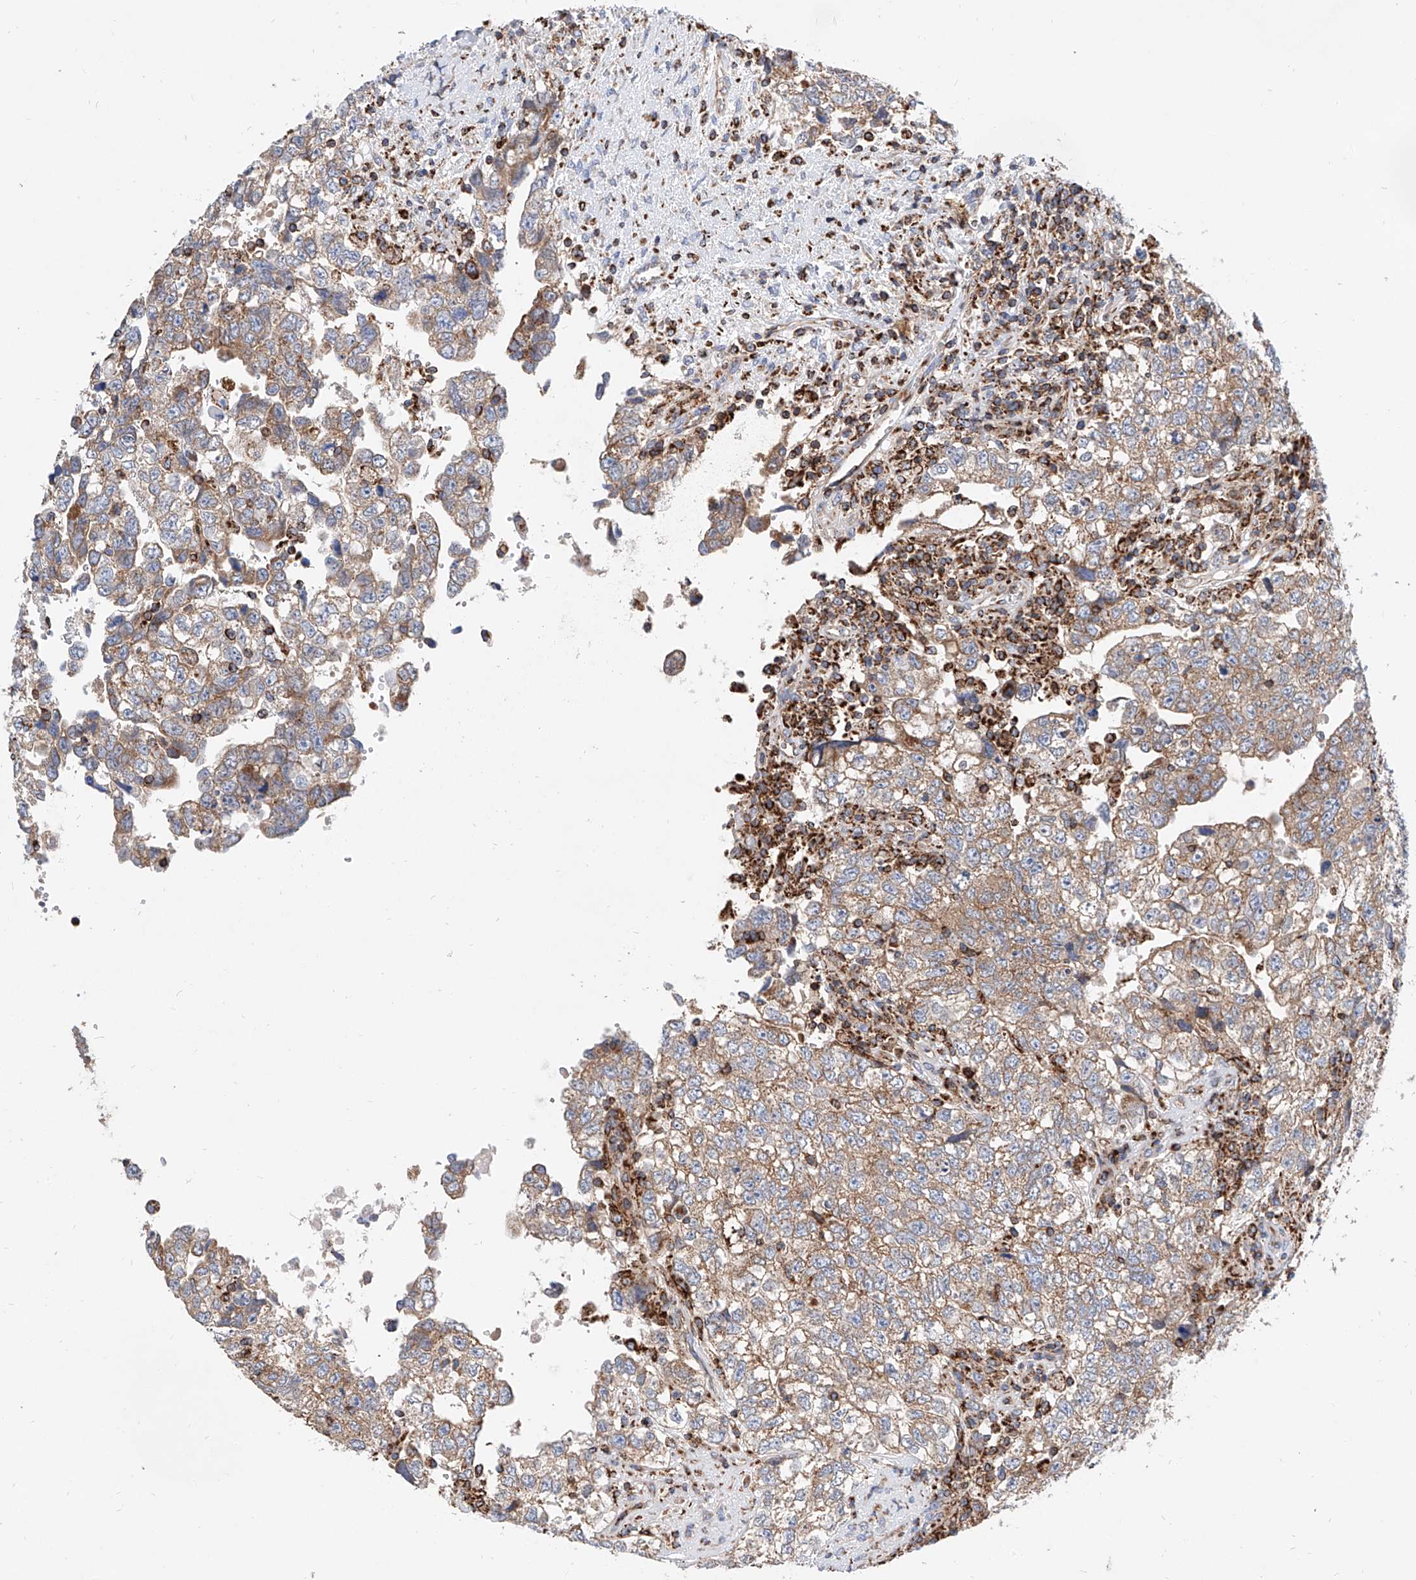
{"staining": {"intensity": "moderate", "quantity": ">75%", "location": "cytoplasmic/membranous"}, "tissue": "testis cancer", "cell_type": "Tumor cells", "image_type": "cancer", "snomed": [{"axis": "morphology", "description": "Carcinoma, Embryonal, NOS"}, {"axis": "topography", "description": "Testis"}], "caption": "A high-resolution micrograph shows immunohistochemistry (IHC) staining of testis embryonal carcinoma, which reveals moderate cytoplasmic/membranous positivity in about >75% of tumor cells. The staining was performed using DAB (3,3'-diaminobenzidine) to visualize the protein expression in brown, while the nuclei were stained in blue with hematoxylin (Magnification: 20x).", "gene": "CPNE5", "patient": {"sex": "male", "age": 37}}